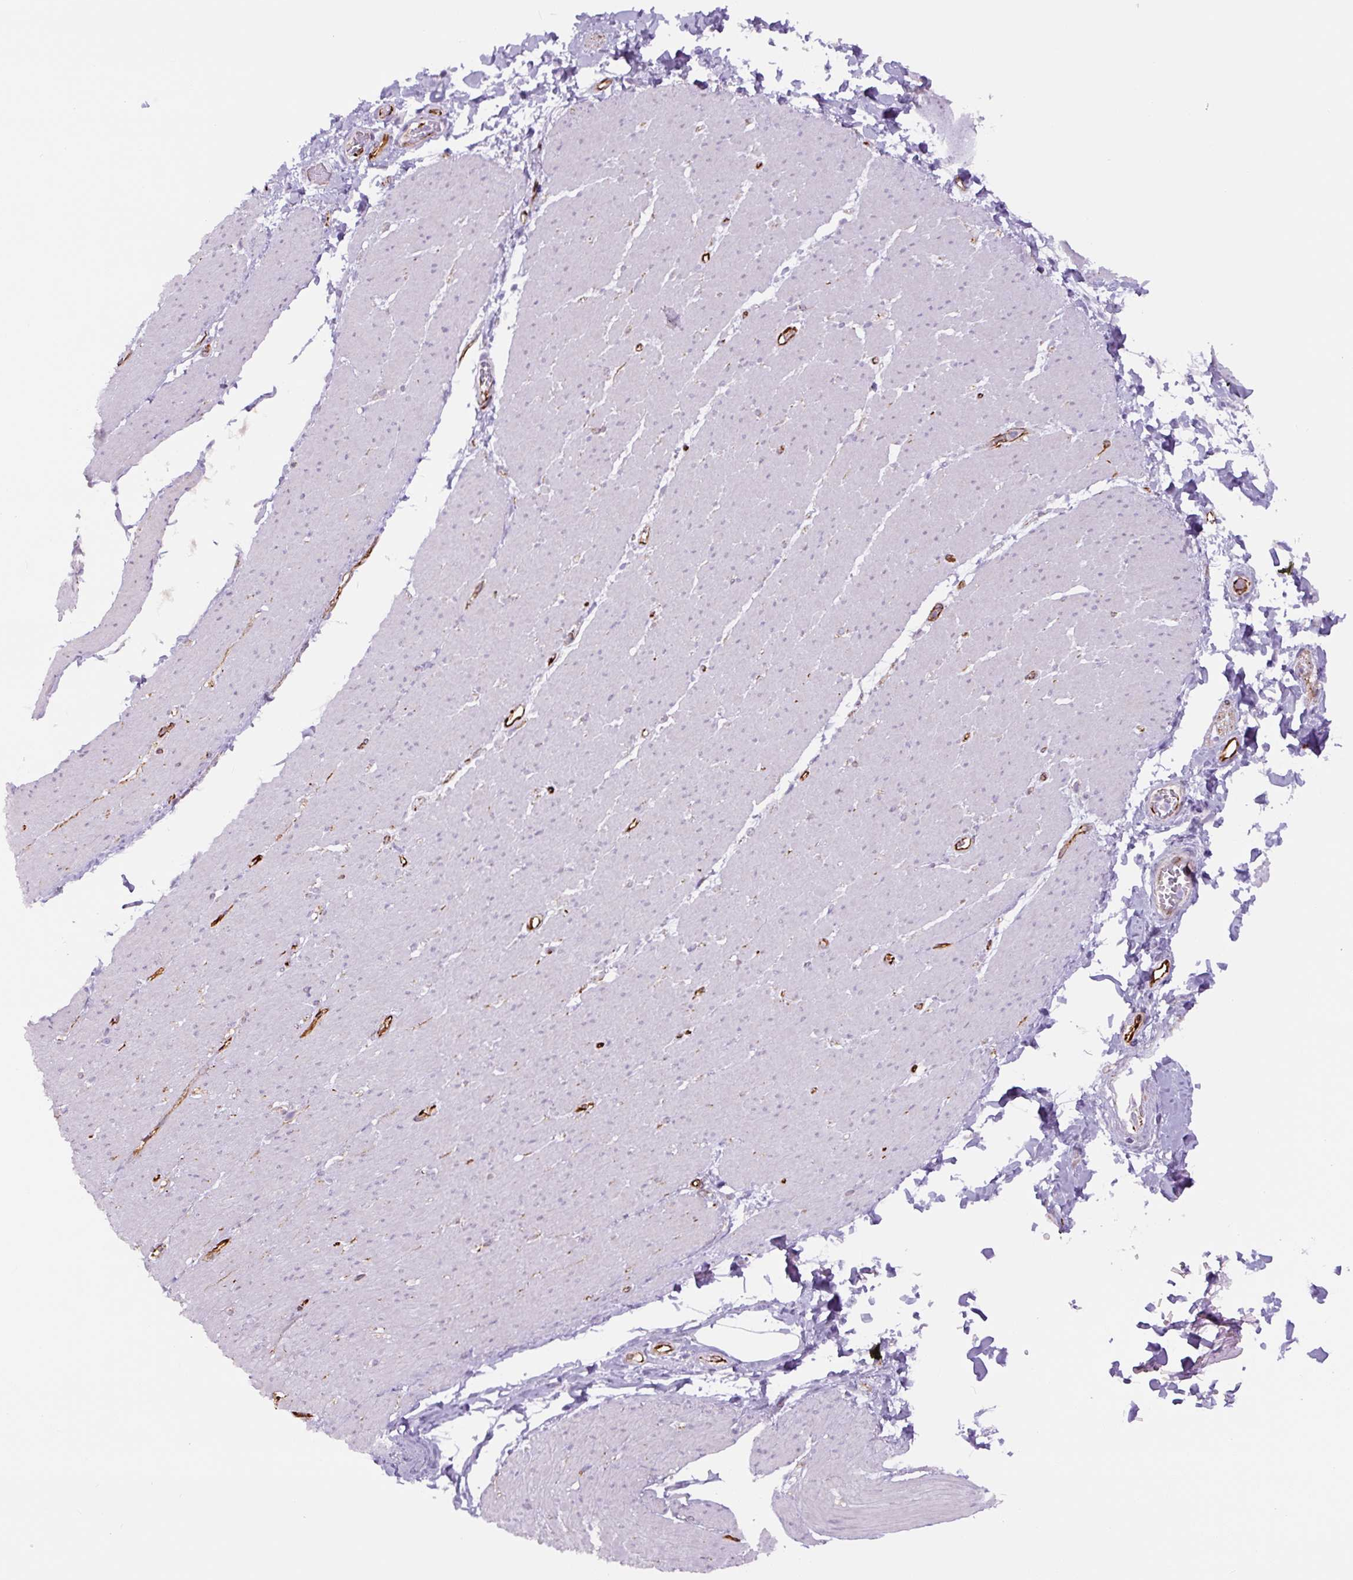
{"staining": {"intensity": "moderate", "quantity": "<25%", "location": "cytoplasmic/membranous"}, "tissue": "smooth muscle", "cell_type": "Smooth muscle cells", "image_type": "normal", "snomed": [{"axis": "morphology", "description": "Normal tissue, NOS"}, {"axis": "topography", "description": "Smooth muscle"}, {"axis": "topography", "description": "Rectum"}], "caption": "Moderate cytoplasmic/membranous protein positivity is present in about <25% of smooth muscle cells in smooth muscle. (Stains: DAB in brown, nuclei in blue, Microscopy: brightfield microscopy at high magnification).", "gene": "NES", "patient": {"sex": "male", "age": 53}}